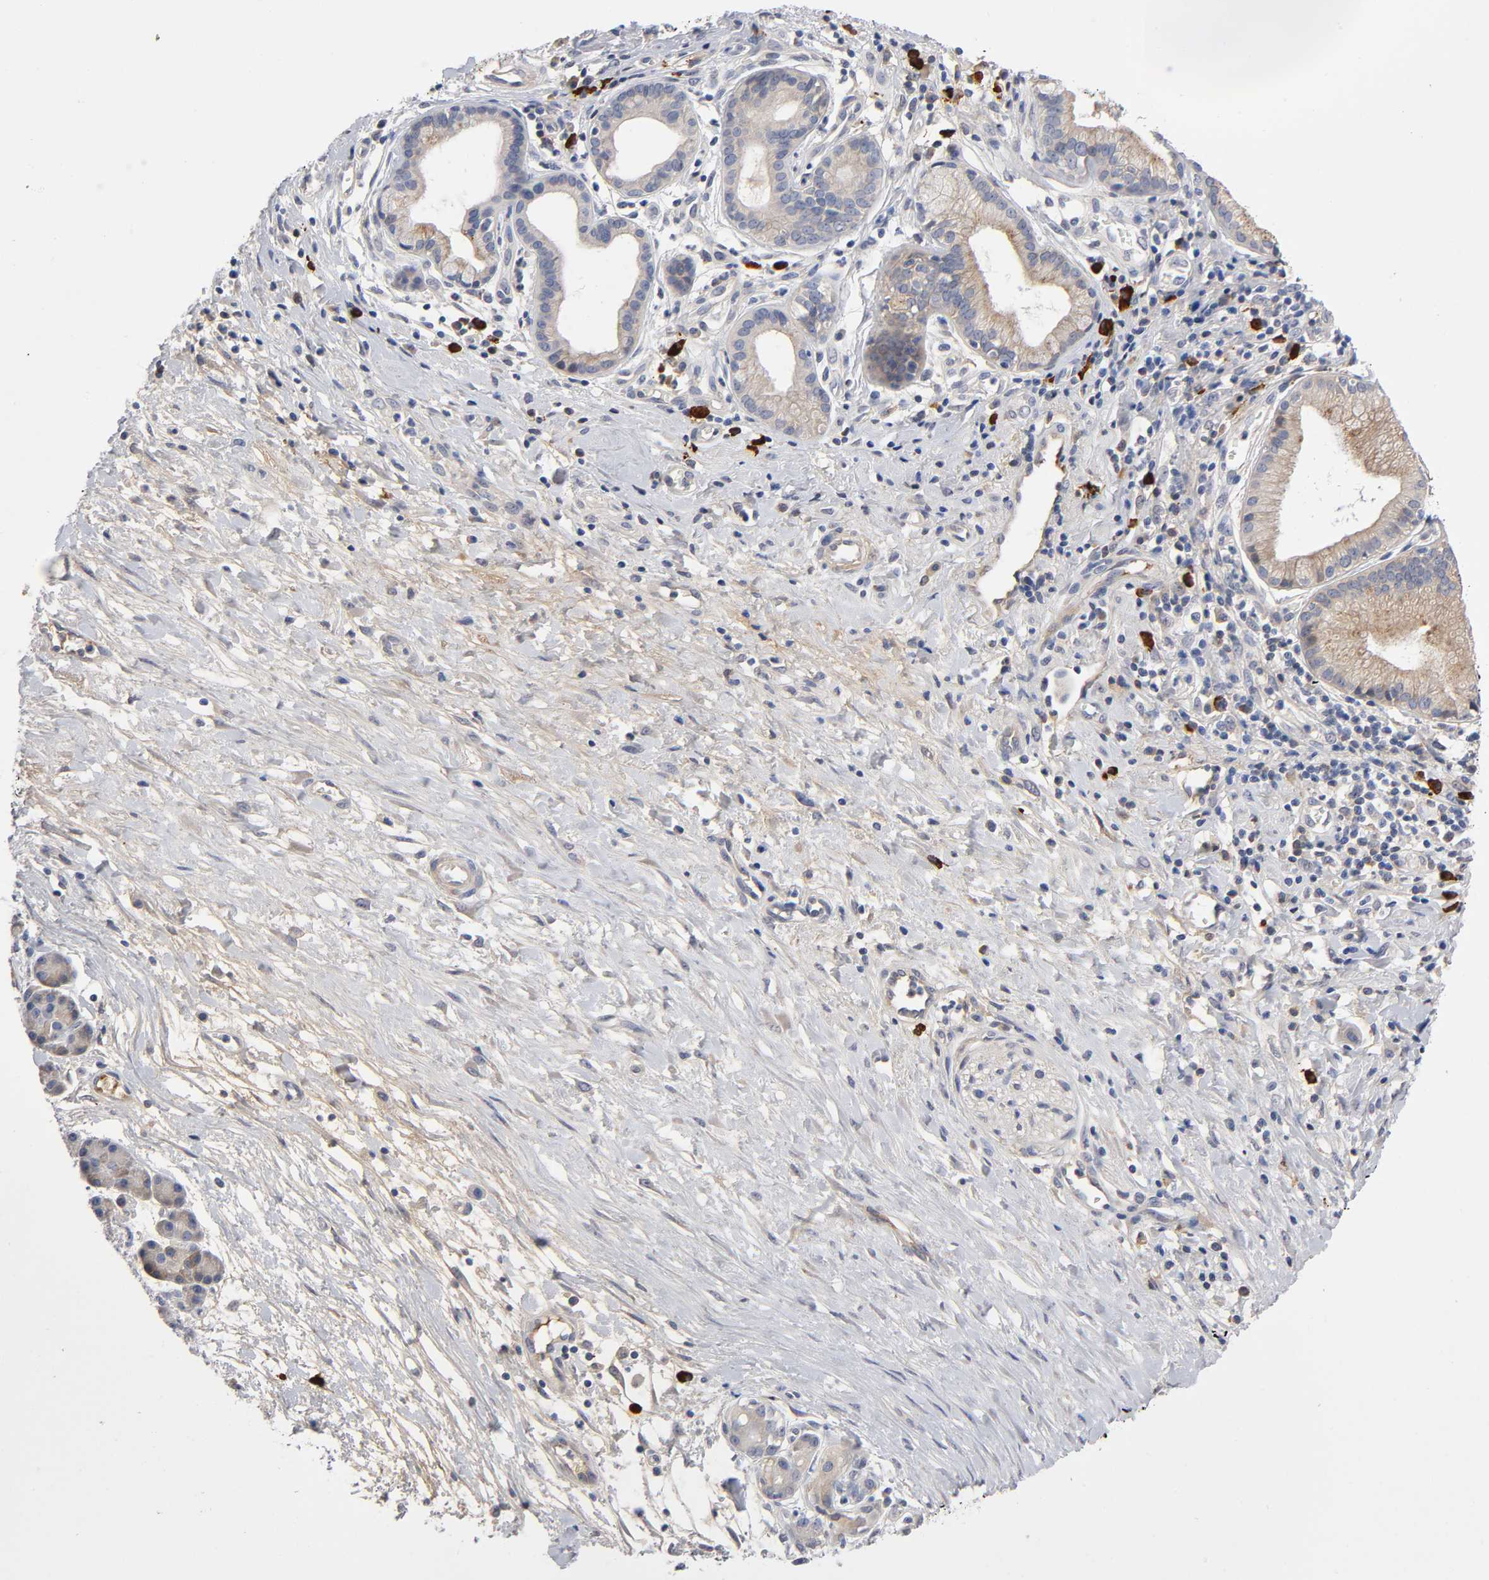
{"staining": {"intensity": "weak", "quantity": ">75%", "location": "cytoplasmic/membranous"}, "tissue": "pancreatic cancer", "cell_type": "Tumor cells", "image_type": "cancer", "snomed": [{"axis": "morphology", "description": "Adenocarcinoma, NOS"}, {"axis": "topography", "description": "Pancreas"}], "caption": "A high-resolution histopathology image shows IHC staining of pancreatic cancer, which exhibits weak cytoplasmic/membranous positivity in approximately >75% of tumor cells. (Stains: DAB (3,3'-diaminobenzidine) in brown, nuclei in blue, Microscopy: brightfield microscopy at high magnification).", "gene": "NOVA1", "patient": {"sex": "female", "age": 60}}